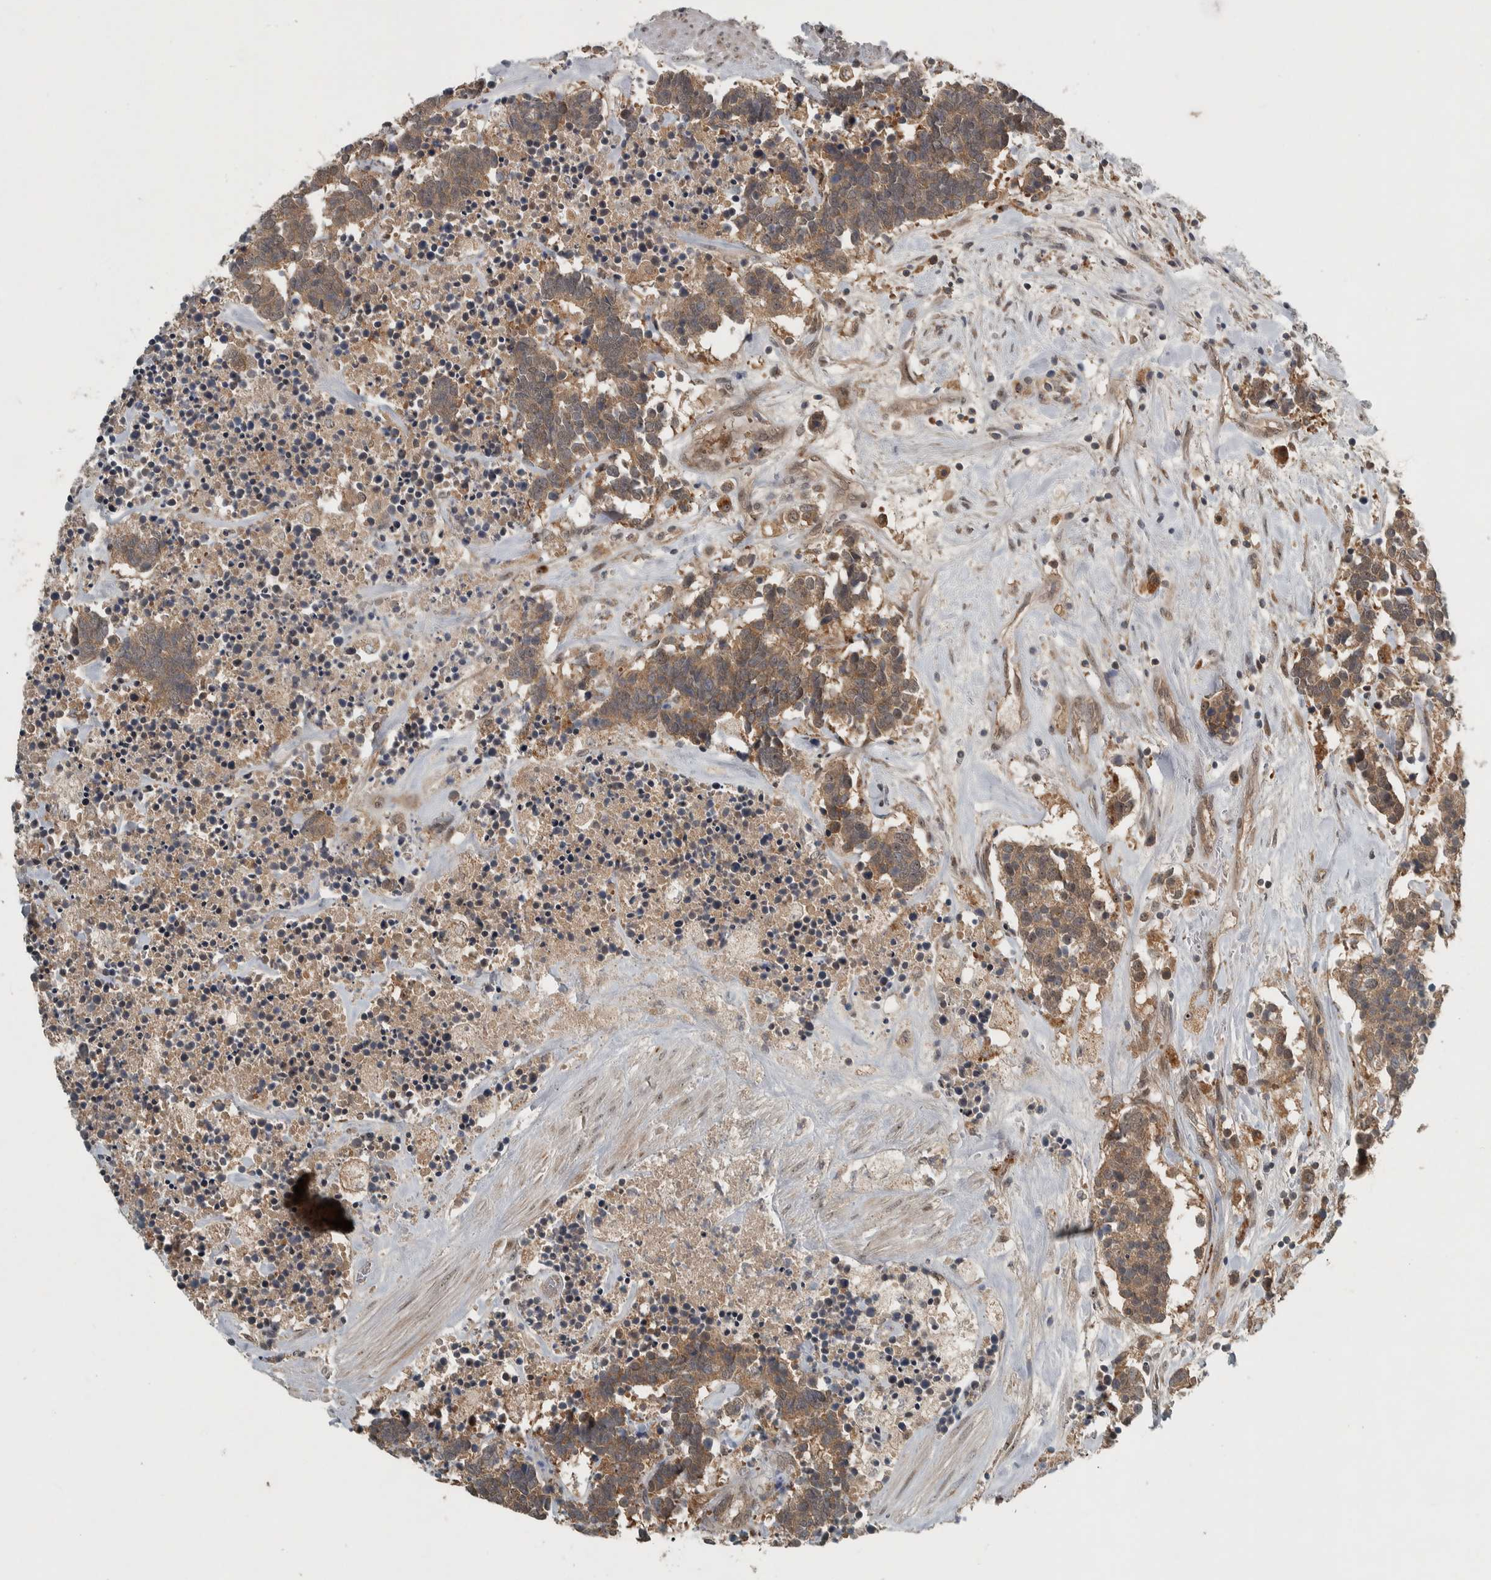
{"staining": {"intensity": "moderate", "quantity": ">75%", "location": "cytoplasmic/membranous"}, "tissue": "carcinoid", "cell_type": "Tumor cells", "image_type": "cancer", "snomed": [{"axis": "morphology", "description": "Carcinoma, NOS"}, {"axis": "morphology", "description": "Carcinoid, malignant, NOS"}, {"axis": "topography", "description": "Urinary bladder"}], "caption": "This is a micrograph of IHC staining of carcinoid, which shows moderate staining in the cytoplasmic/membranous of tumor cells.", "gene": "XPO5", "patient": {"sex": "male", "age": 57}}